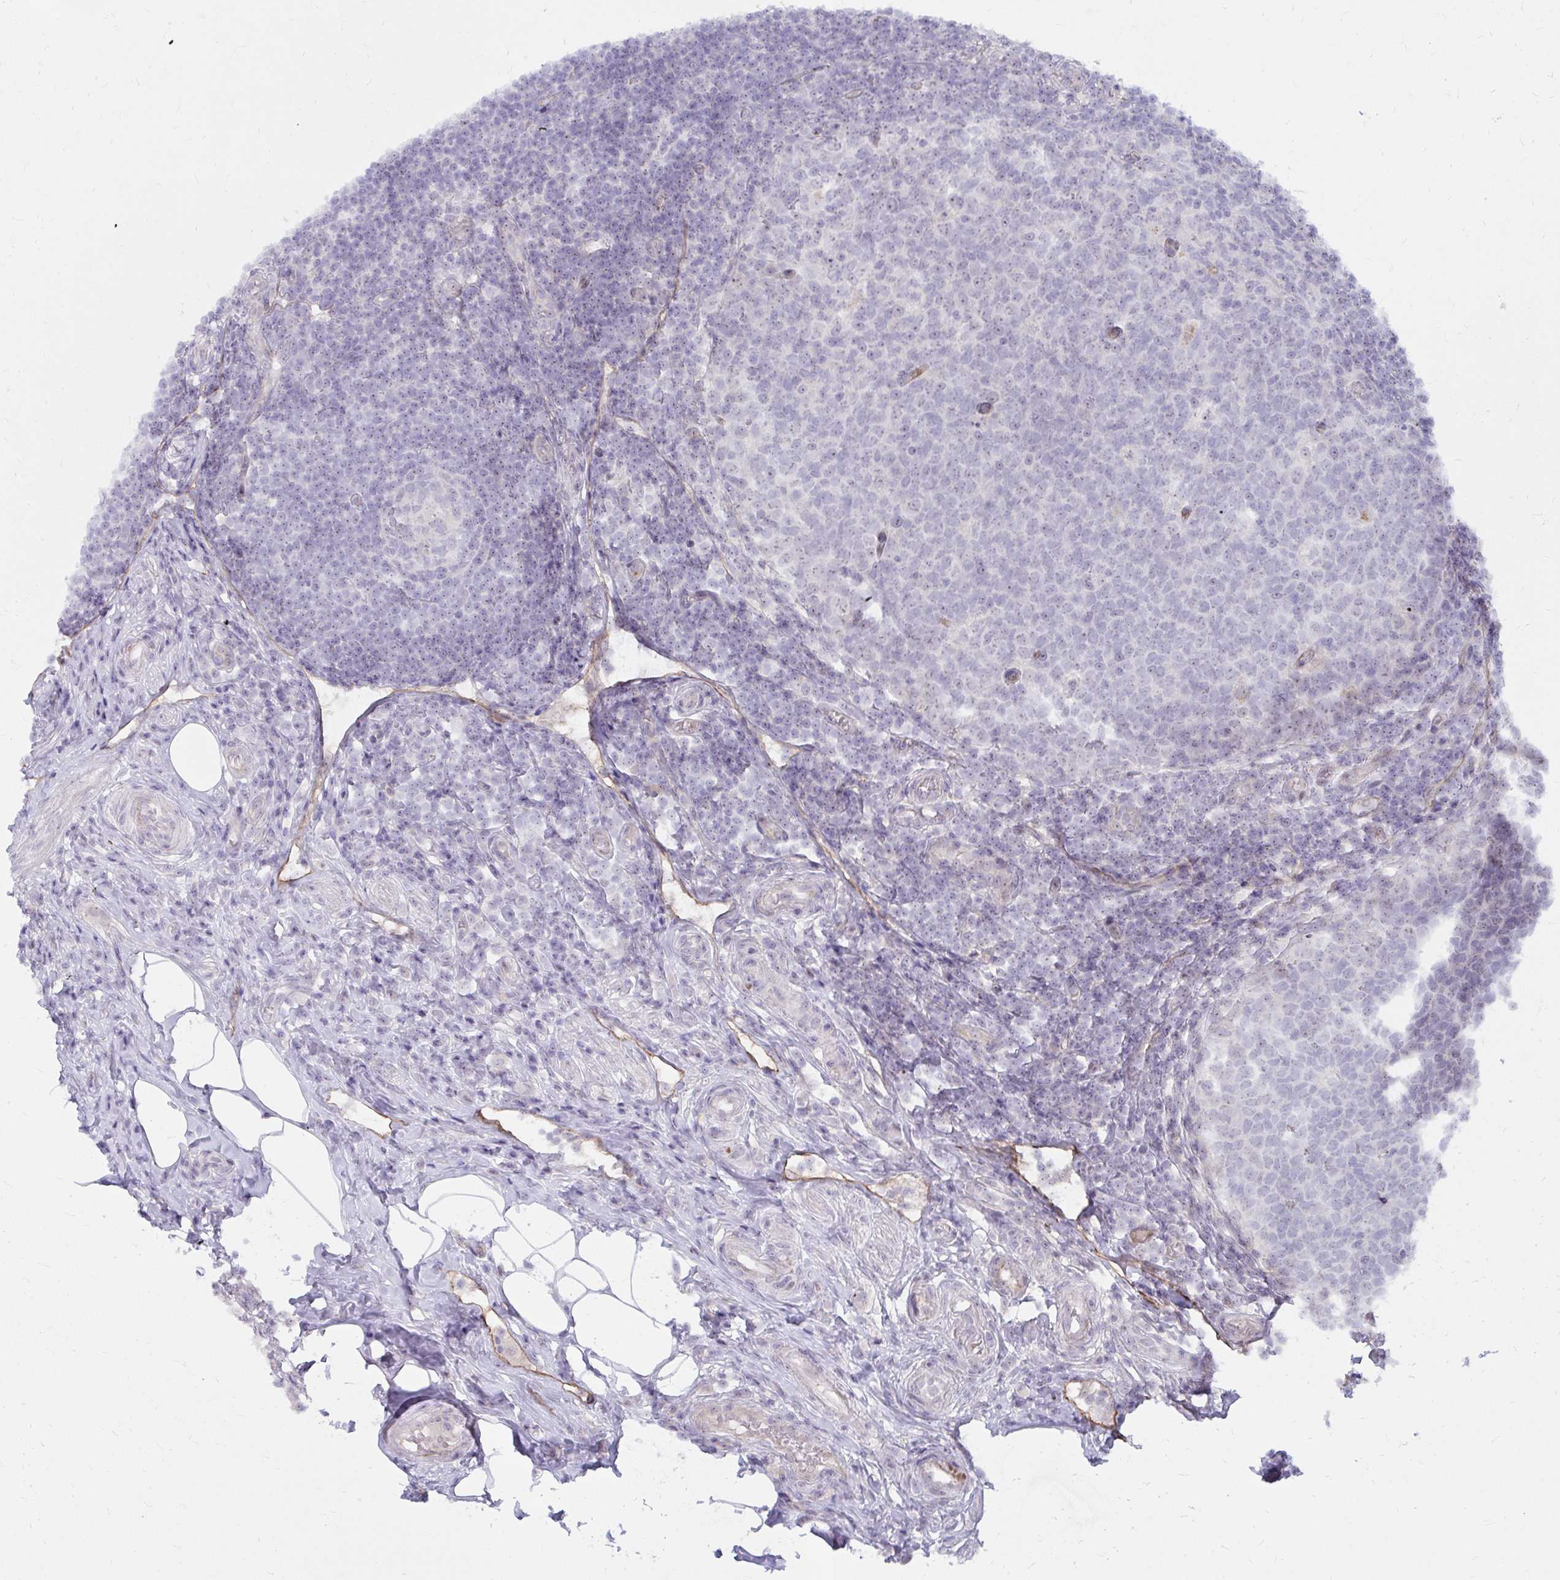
{"staining": {"intensity": "moderate", "quantity": "25%-75%", "location": "cytoplasmic/membranous,nuclear"}, "tissue": "appendix", "cell_type": "Glandular cells", "image_type": "normal", "snomed": [{"axis": "morphology", "description": "Normal tissue, NOS"}, {"axis": "topography", "description": "Appendix"}], "caption": "IHC image of unremarkable appendix: human appendix stained using IHC demonstrates medium levels of moderate protein expression localized specifically in the cytoplasmic/membranous,nuclear of glandular cells, appearing as a cytoplasmic/membranous,nuclear brown color.", "gene": "MUS81", "patient": {"sex": "male", "age": 18}}